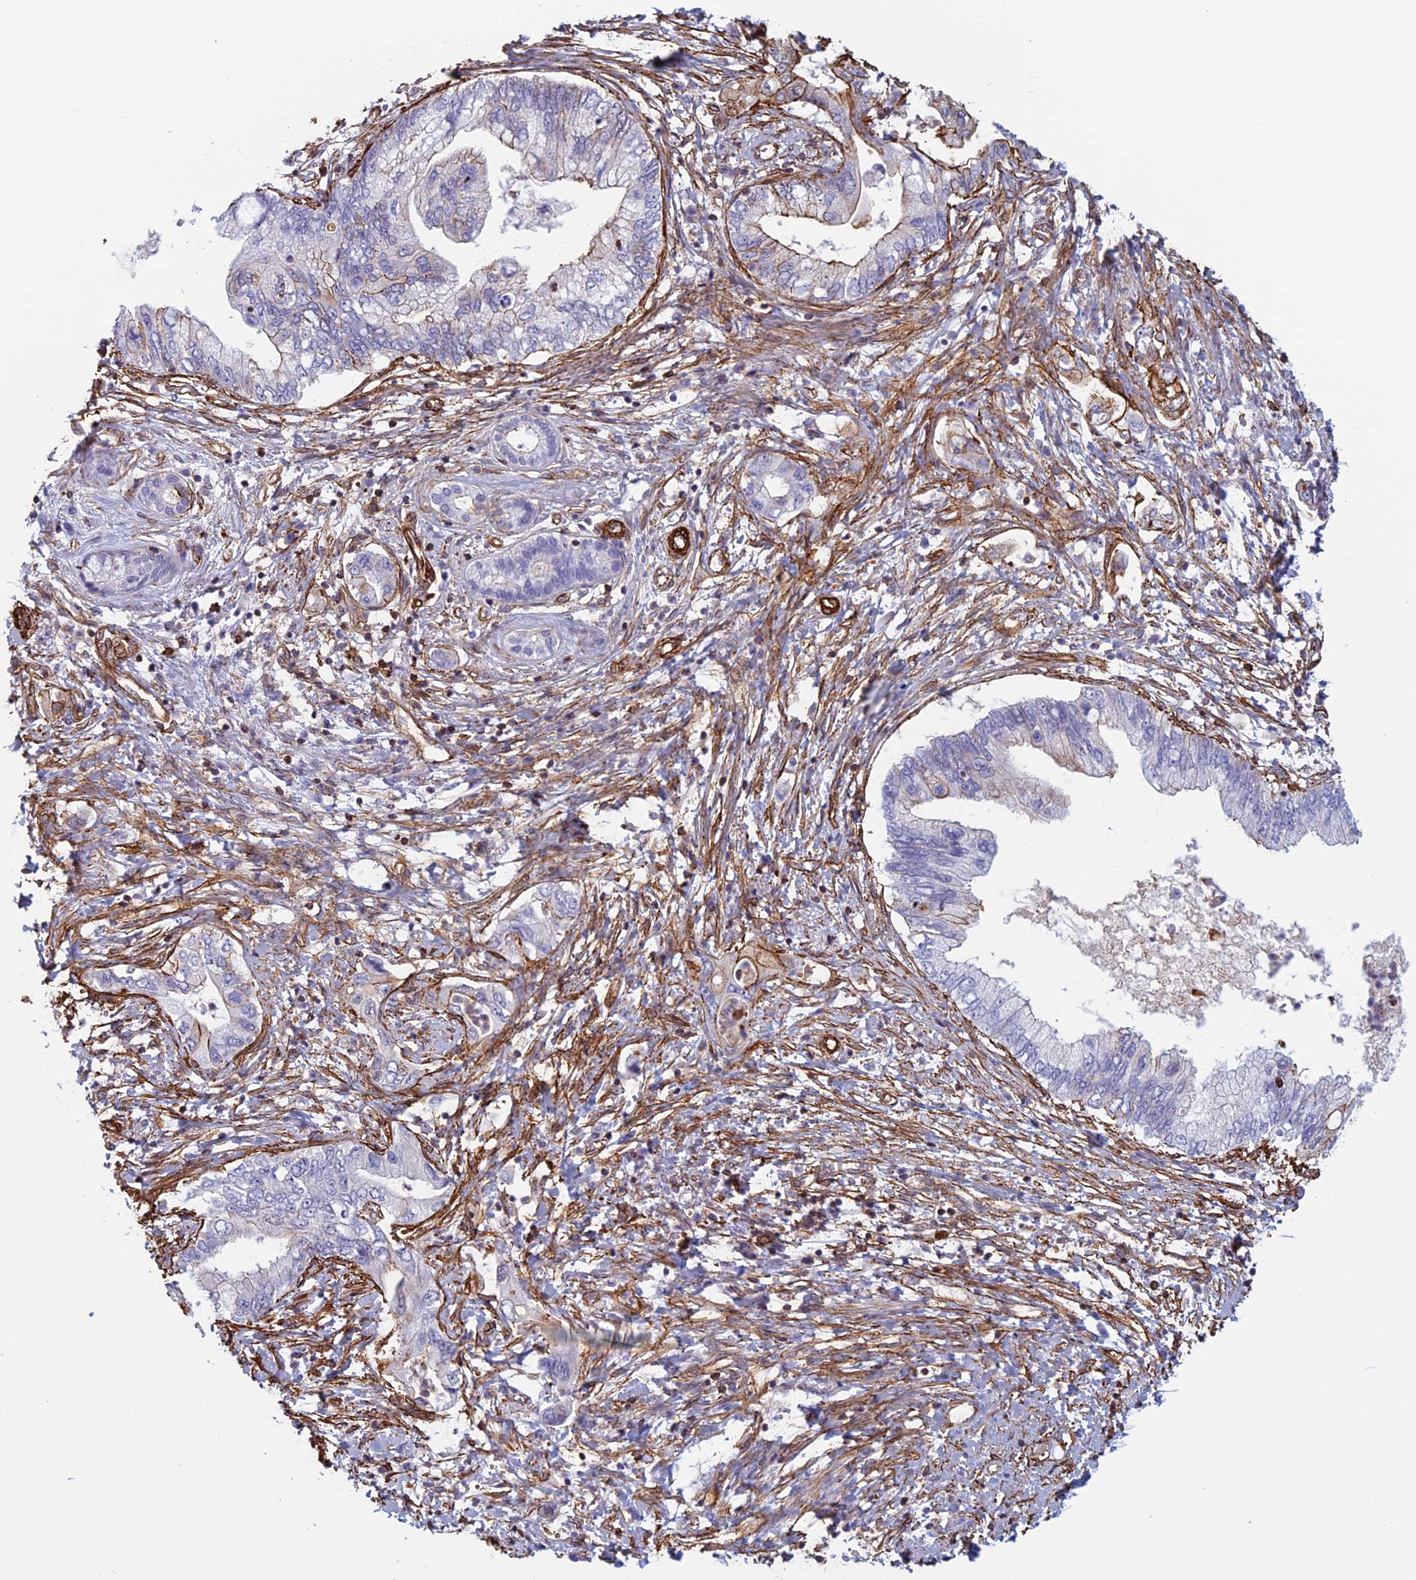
{"staining": {"intensity": "moderate", "quantity": "<25%", "location": "cytoplasmic/membranous"}, "tissue": "pancreatic cancer", "cell_type": "Tumor cells", "image_type": "cancer", "snomed": [{"axis": "morphology", "description": "Adenocarcinoma, NOS"}, {"axis": "topography", "description": "Pancreas"}], "caption": "Pancreatic adenocarcinoma stained with a protein marker reveals moderate staining in tumor cells.", "gene": "ANGPTL2", "patient": {"sex": "female", "age": 73}}